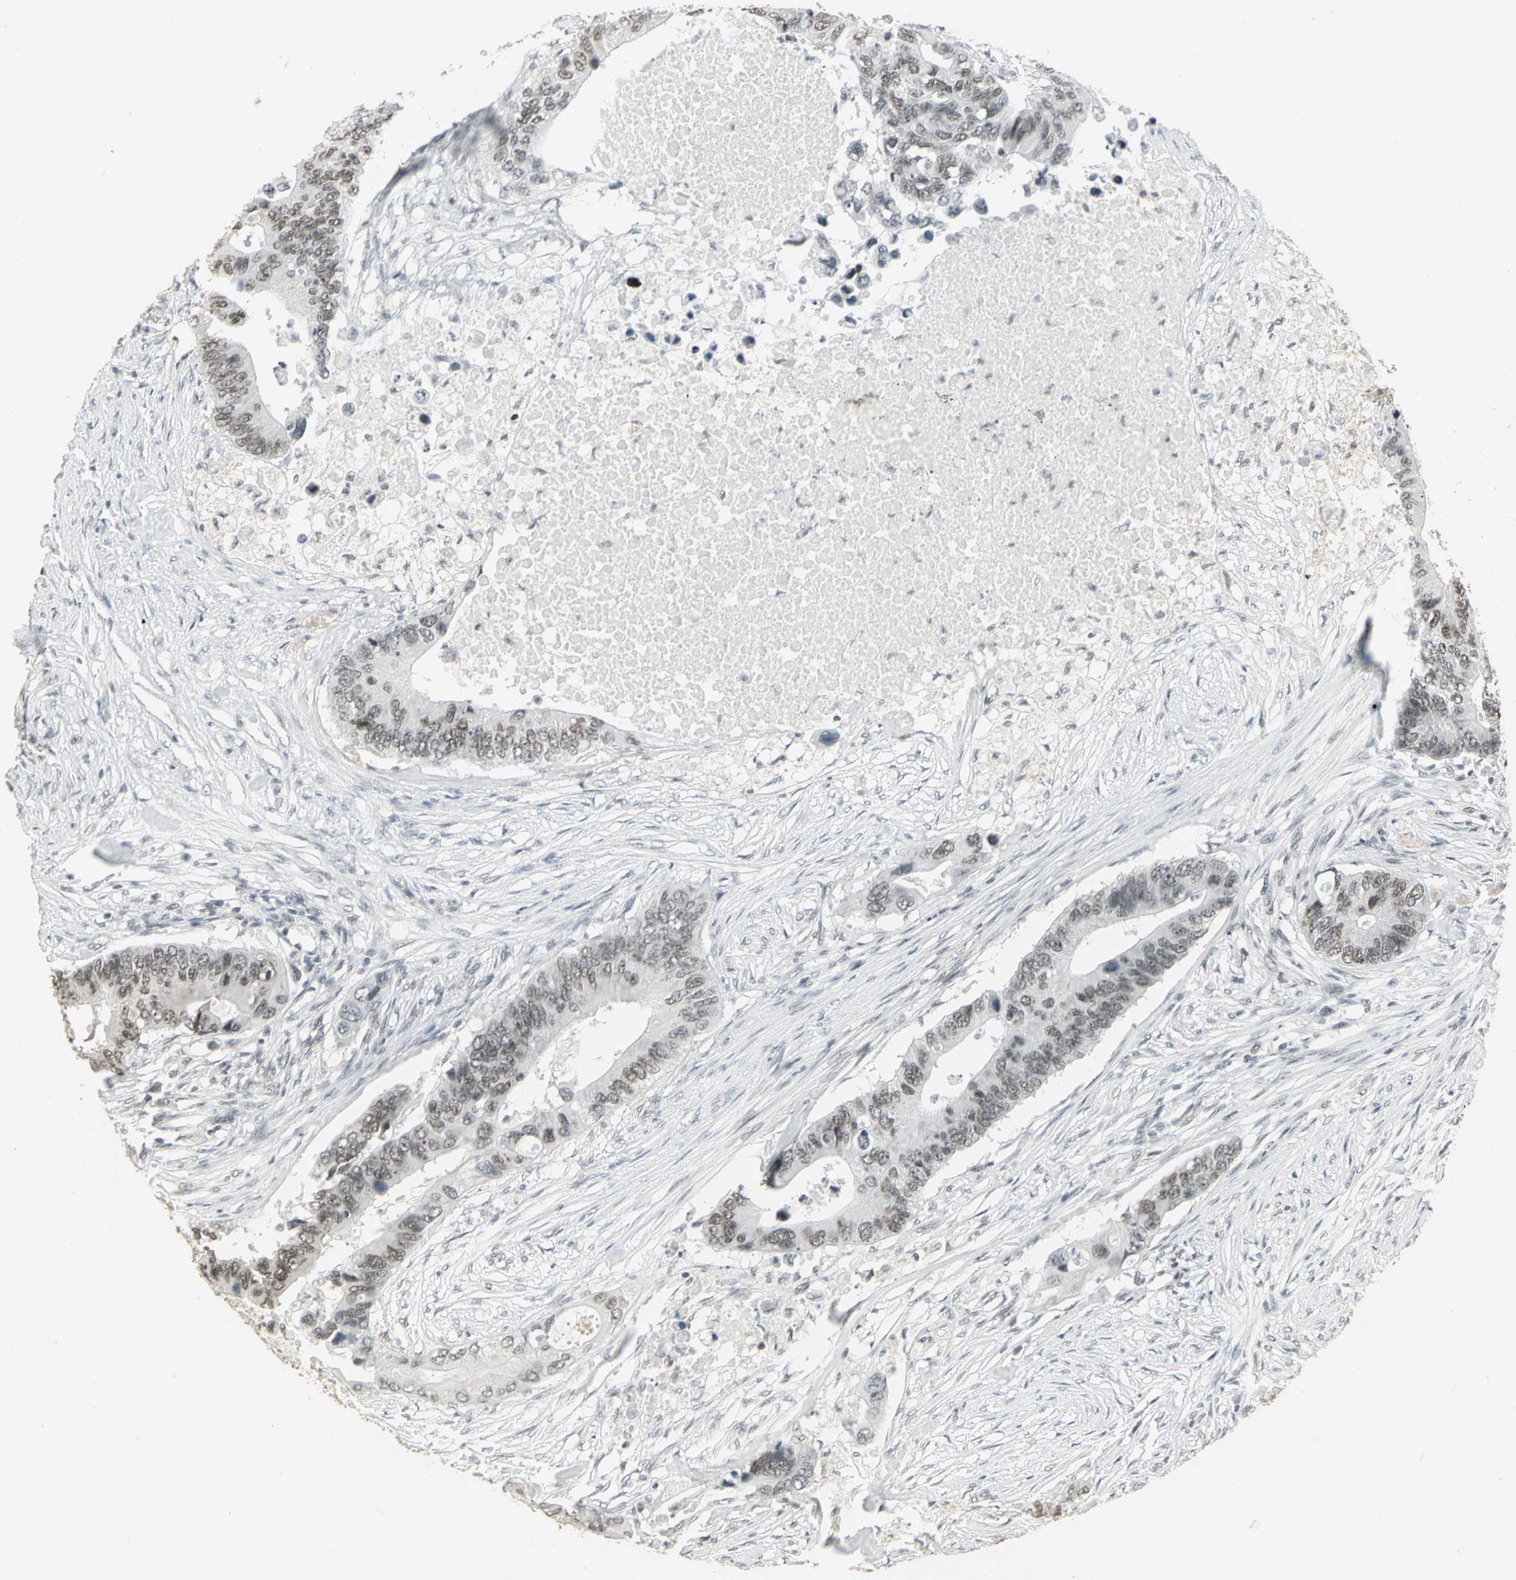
{"staining": {"intensity": "moderate", "quantity": ">75%", "location": "nuclear"}, "tissue": "colorectal cancer", "cell_type": "Tumor cells", "image_type": "cancer", "snomed": [{"axis": "morphology", "description": "Adenocarcinoma, NOS"}, {"axis": "topography", "description": "Colon"}], "caption": "The immunohistochemical stain shows moderate nuclear staining in tumor cells of colorectal cancer tissue.", "gene": "CBX3", "patient": {"sex": "male", "age": 71}}